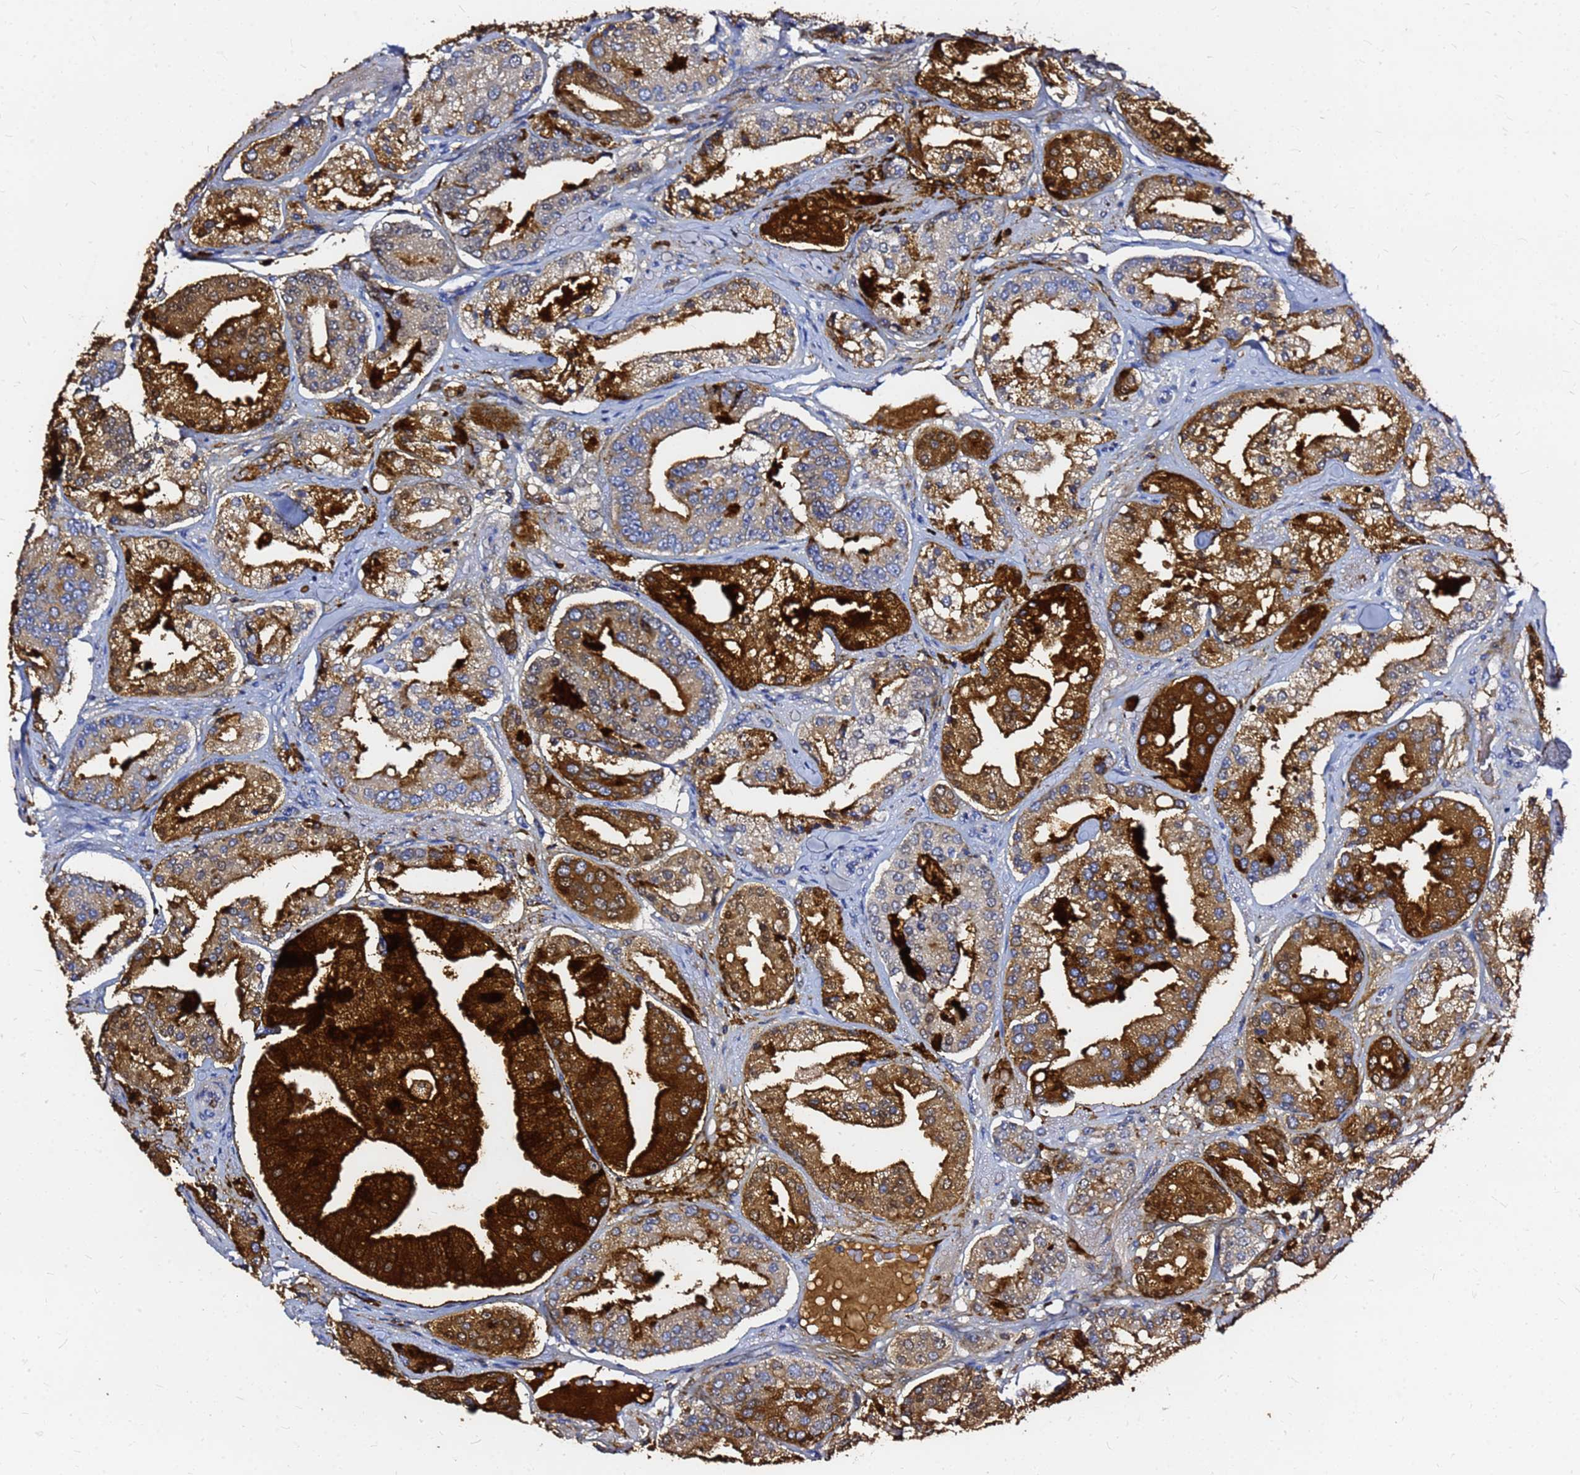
{"staining": {"intensity": "strong", "quantity": "25%-75%", "location": "cytoplasmic/membranous"}, "tissue": "prostate cancer", "cell_type": "Tumor cells", "image_type": "cancer", "snomed": [{"axis": "morphology", "description": "Adenocarcinoma, High grade"}, {"axis": "topography", "description": "Prostate"}], "caption": "A brown stain shows strong cytoplasmic/membranous expression of a protein in human prostate cancer (high-grade adenocarcinoma) tumor cells. The staining was performed using DAB, with brown indicating positive protein expression. Nuclei are stained blue with hematoxylin.", "gene": "FAM183A", "patient": {"sex": "male", "age": 63}}